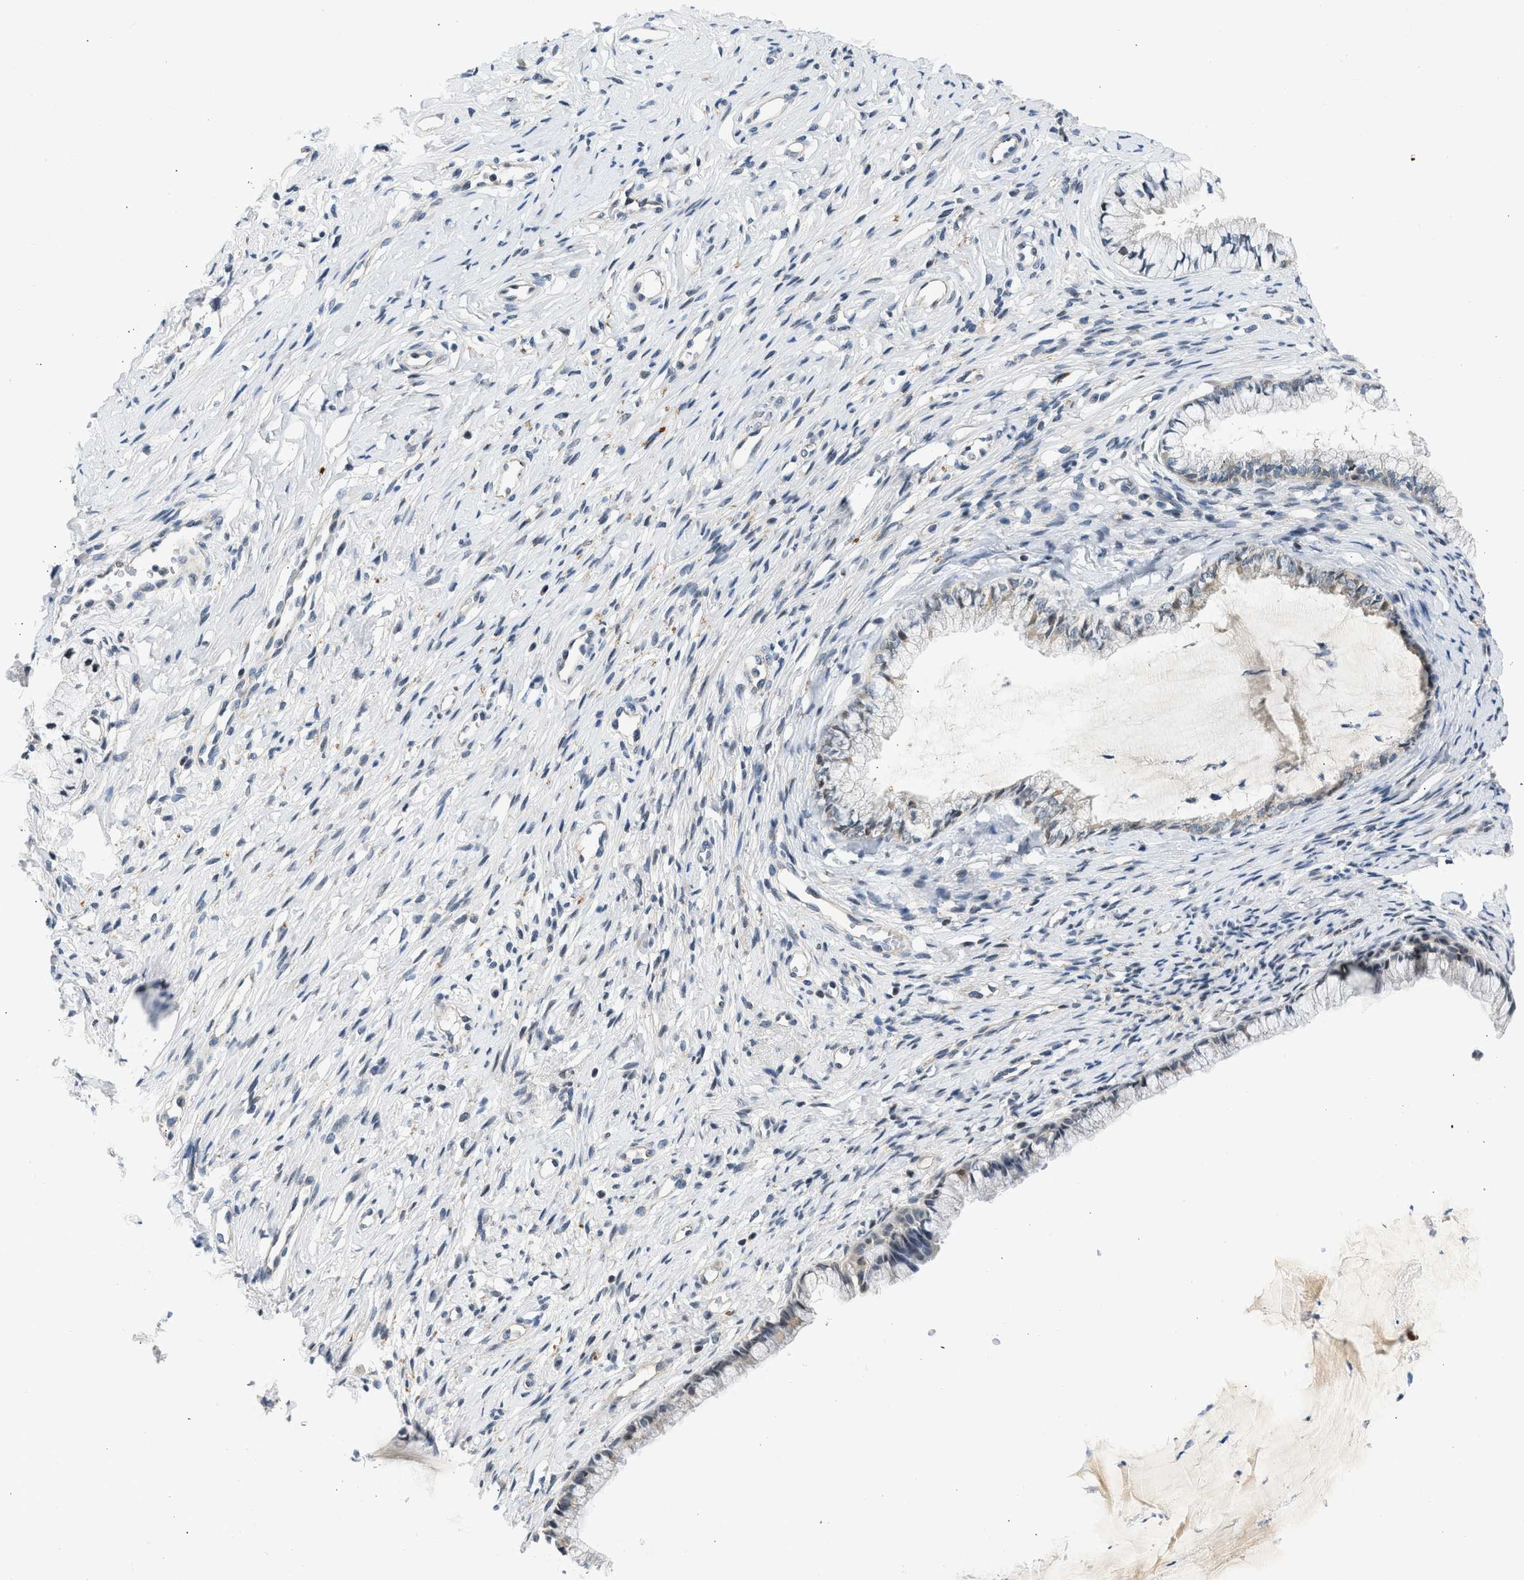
{"staining": {"intensity": "weak", "quantity": "<25%", "location": "cytoplasmic/membranous,nuclear"}, "tissue": "cervix", "cell_type": "Glandular cells", "image_type": "normal", "snomed": [{"axis": "morphology", "description": "Normal tissue, NOS"}, {"axis": "topography", "description": "Cervix"}], "caption": "High power microscopy micrograph of an IHC histopathology image of normal cervix, revealing no significant staining in glandular cells.", "gene": "OLIG3", "patient": {"sex": "female", "age": 77}}